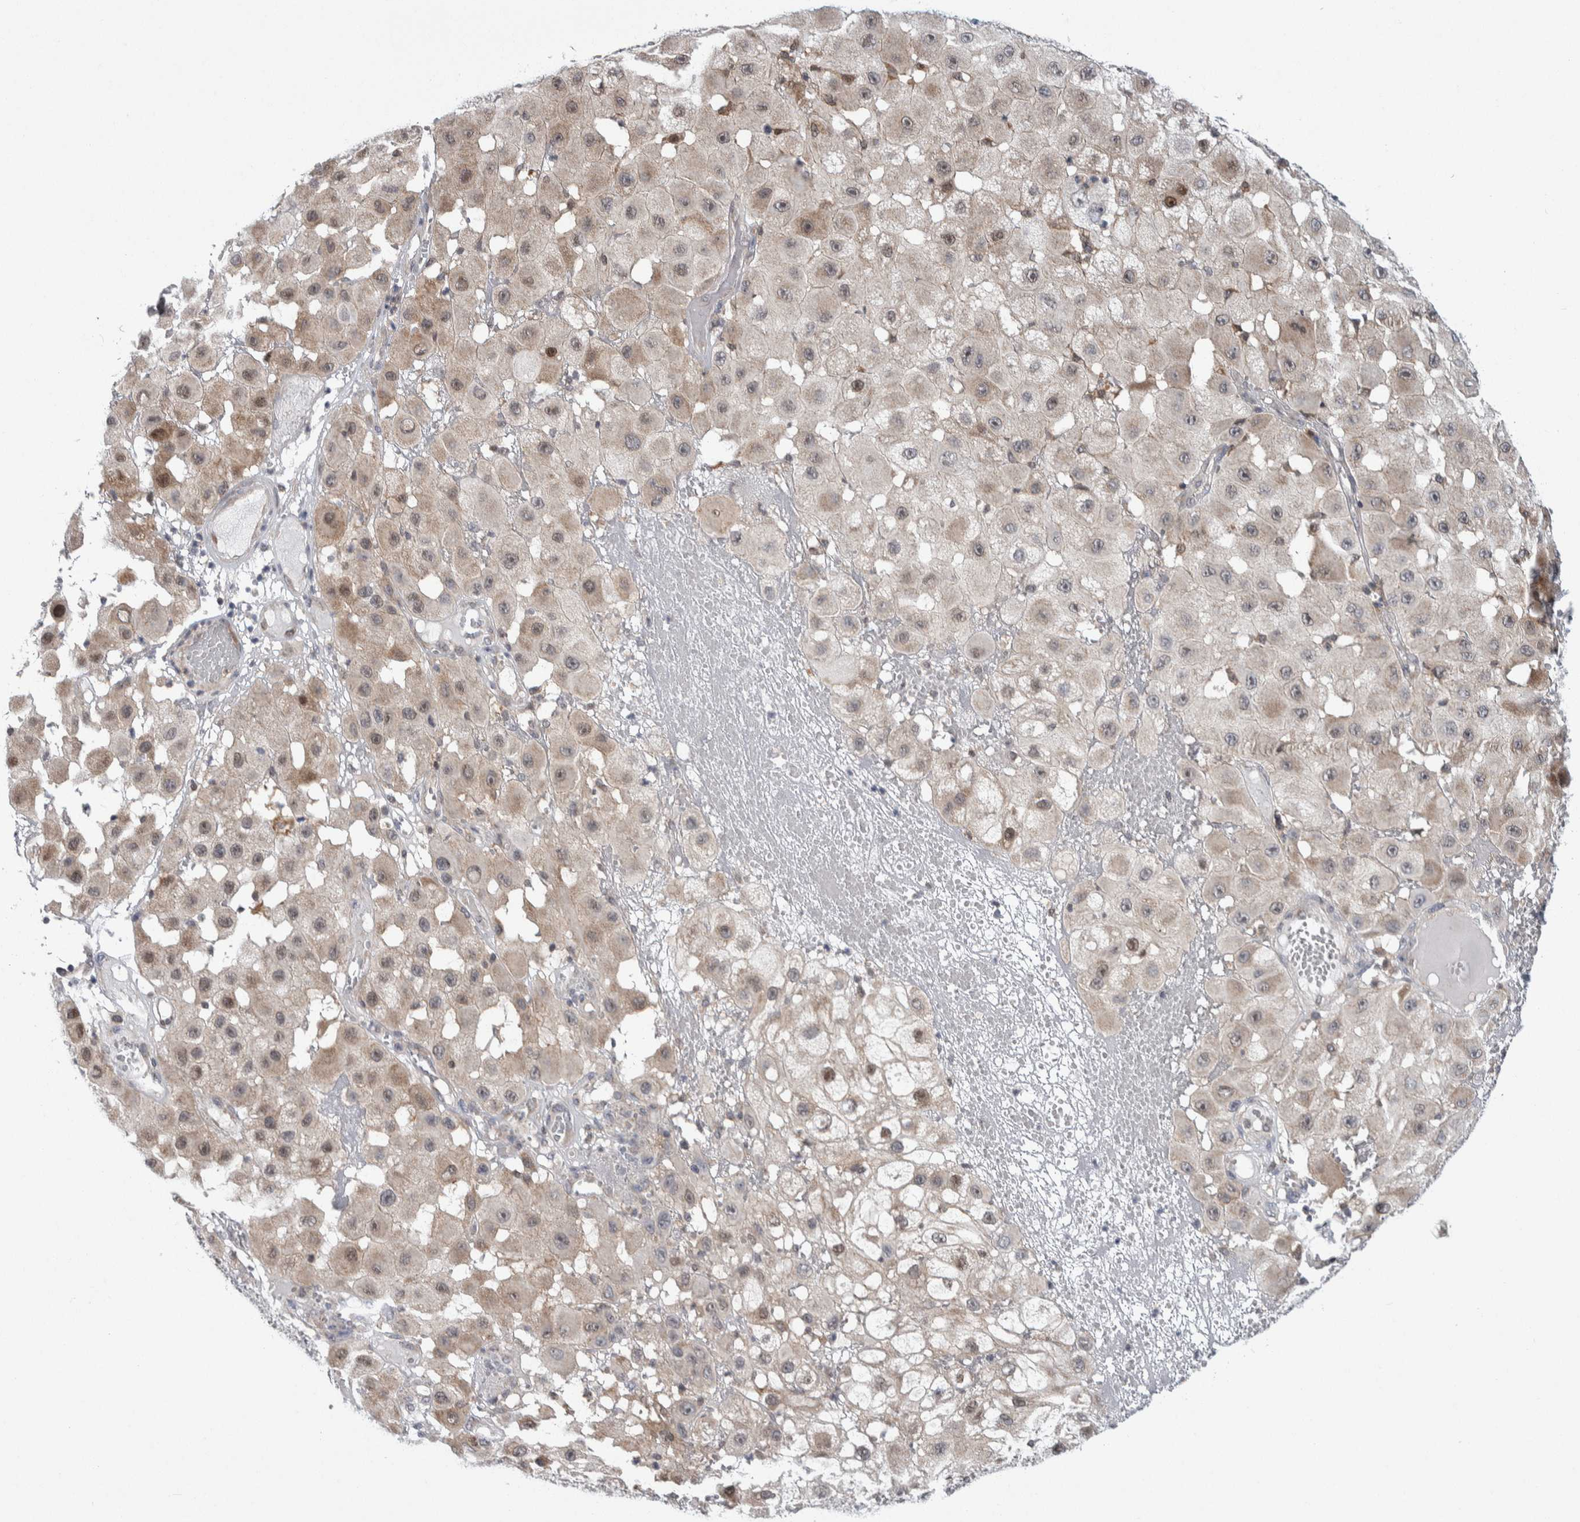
{"staining": {"intensity": "weak", "quantity": "<25%", "location": "cytoplasmic/membranous"}, "tissue": "melanoma", "cell_type": "Tumor cells", "image_type": "cancer", "snomed": [{"axis": "morphology", "description": "Malignant melanoma, NOS"}, {"axis": "topography", "description": "Skin"}], "caption": "Immunohistochemical staining of human melanoma reveals no significant staining in tumor cells.", "gene": "PTPA", "patient": {"sex": "female", "age": 81}}